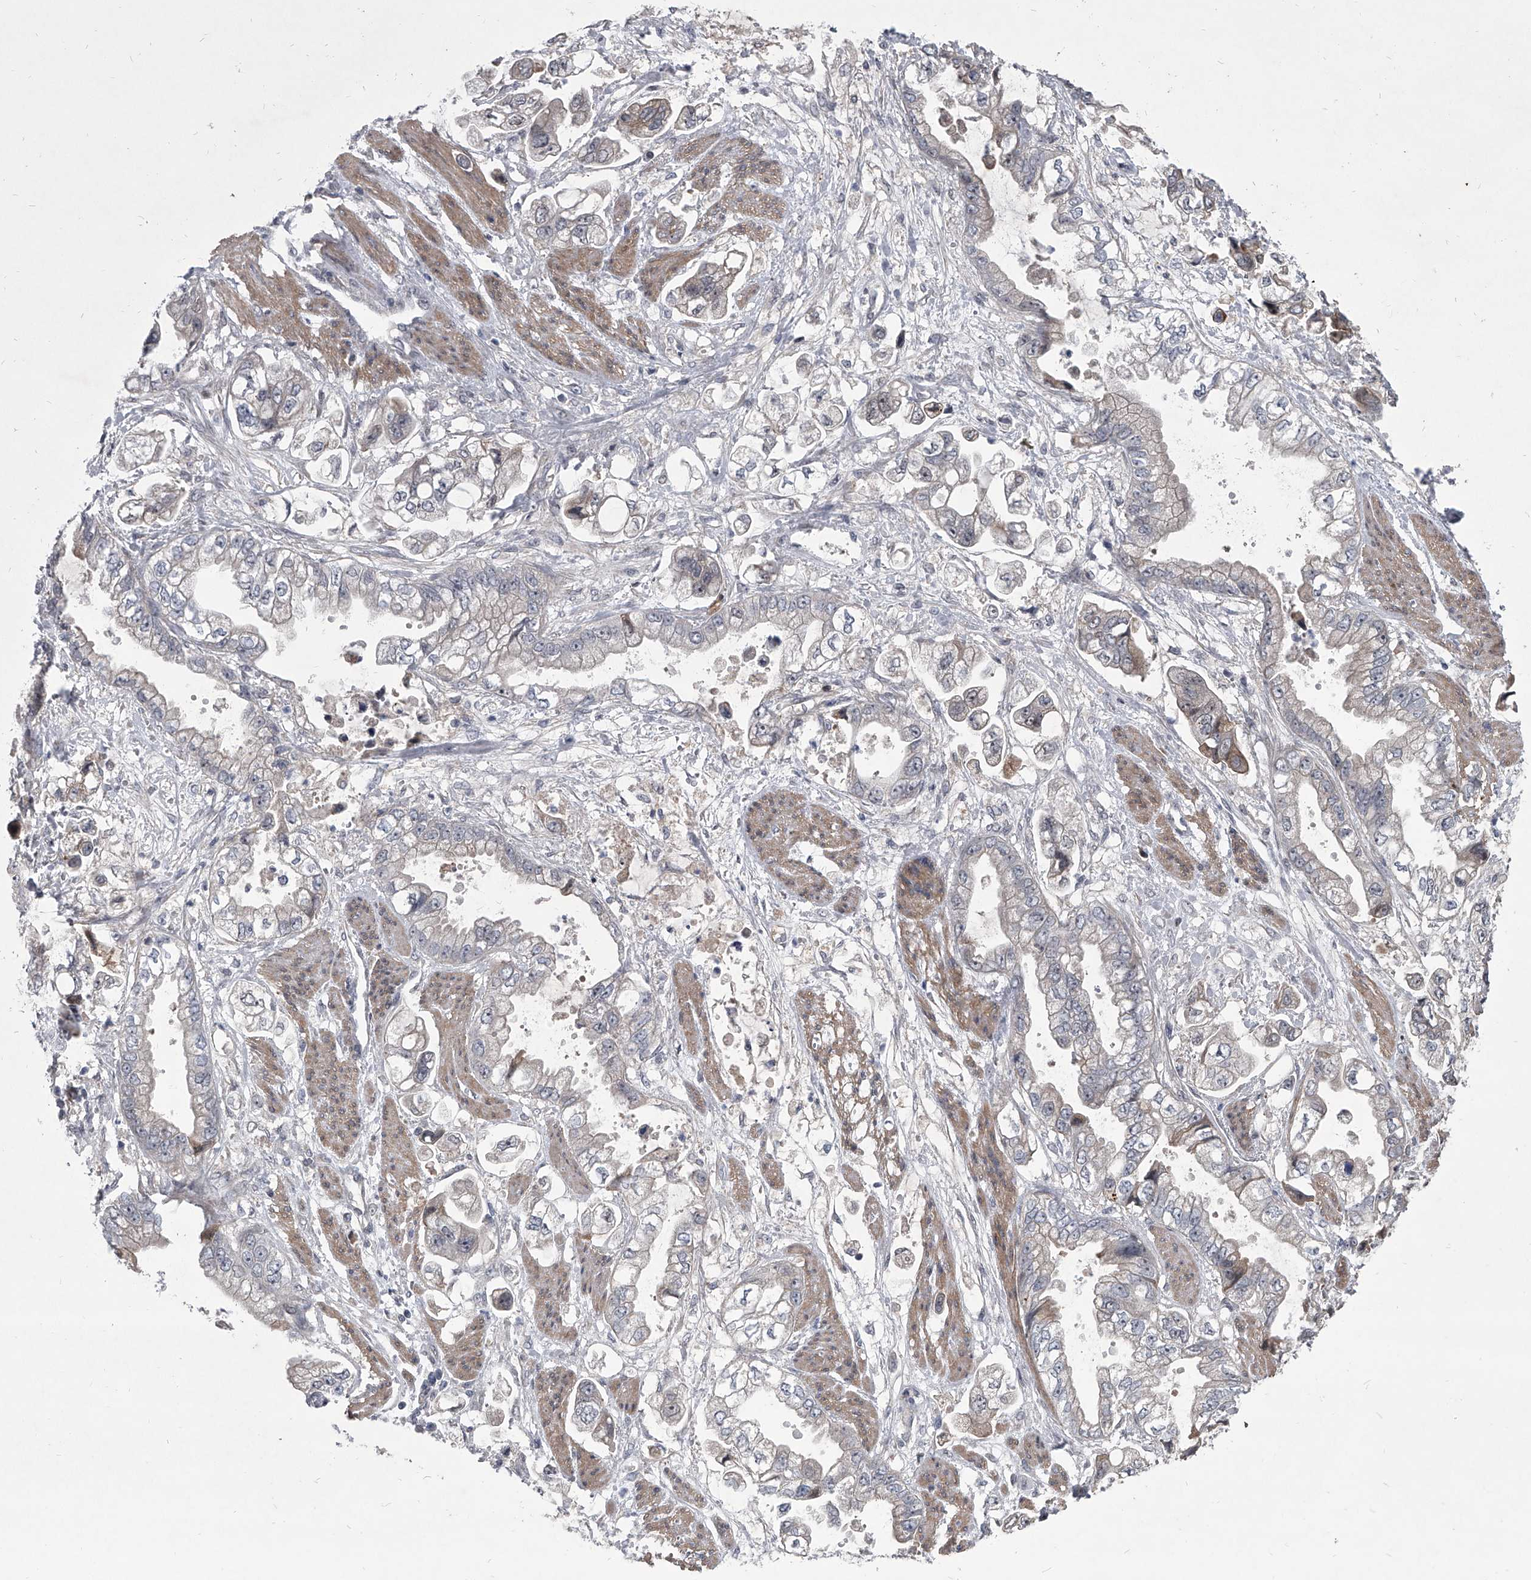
{"staining": {"intensity": "negative", "quantity": "none", "location": "none"}, "tissue": "stomach cancer", "cell_type": "Tumor cells", "image_type": "cancer", "snomed": [{"axis": "morphology", "description": "Adenocarcinoma, NOS"}, {"axis": "topography", "description": "Stomach"}], "caption": "This is a photomicrograph of immunohistochemistry staining of adenocarcinoma (stomach), which shows no staining in tumor cells.", "gene": "HEATR6", "patient": {"sex": "male", "age": 62}}